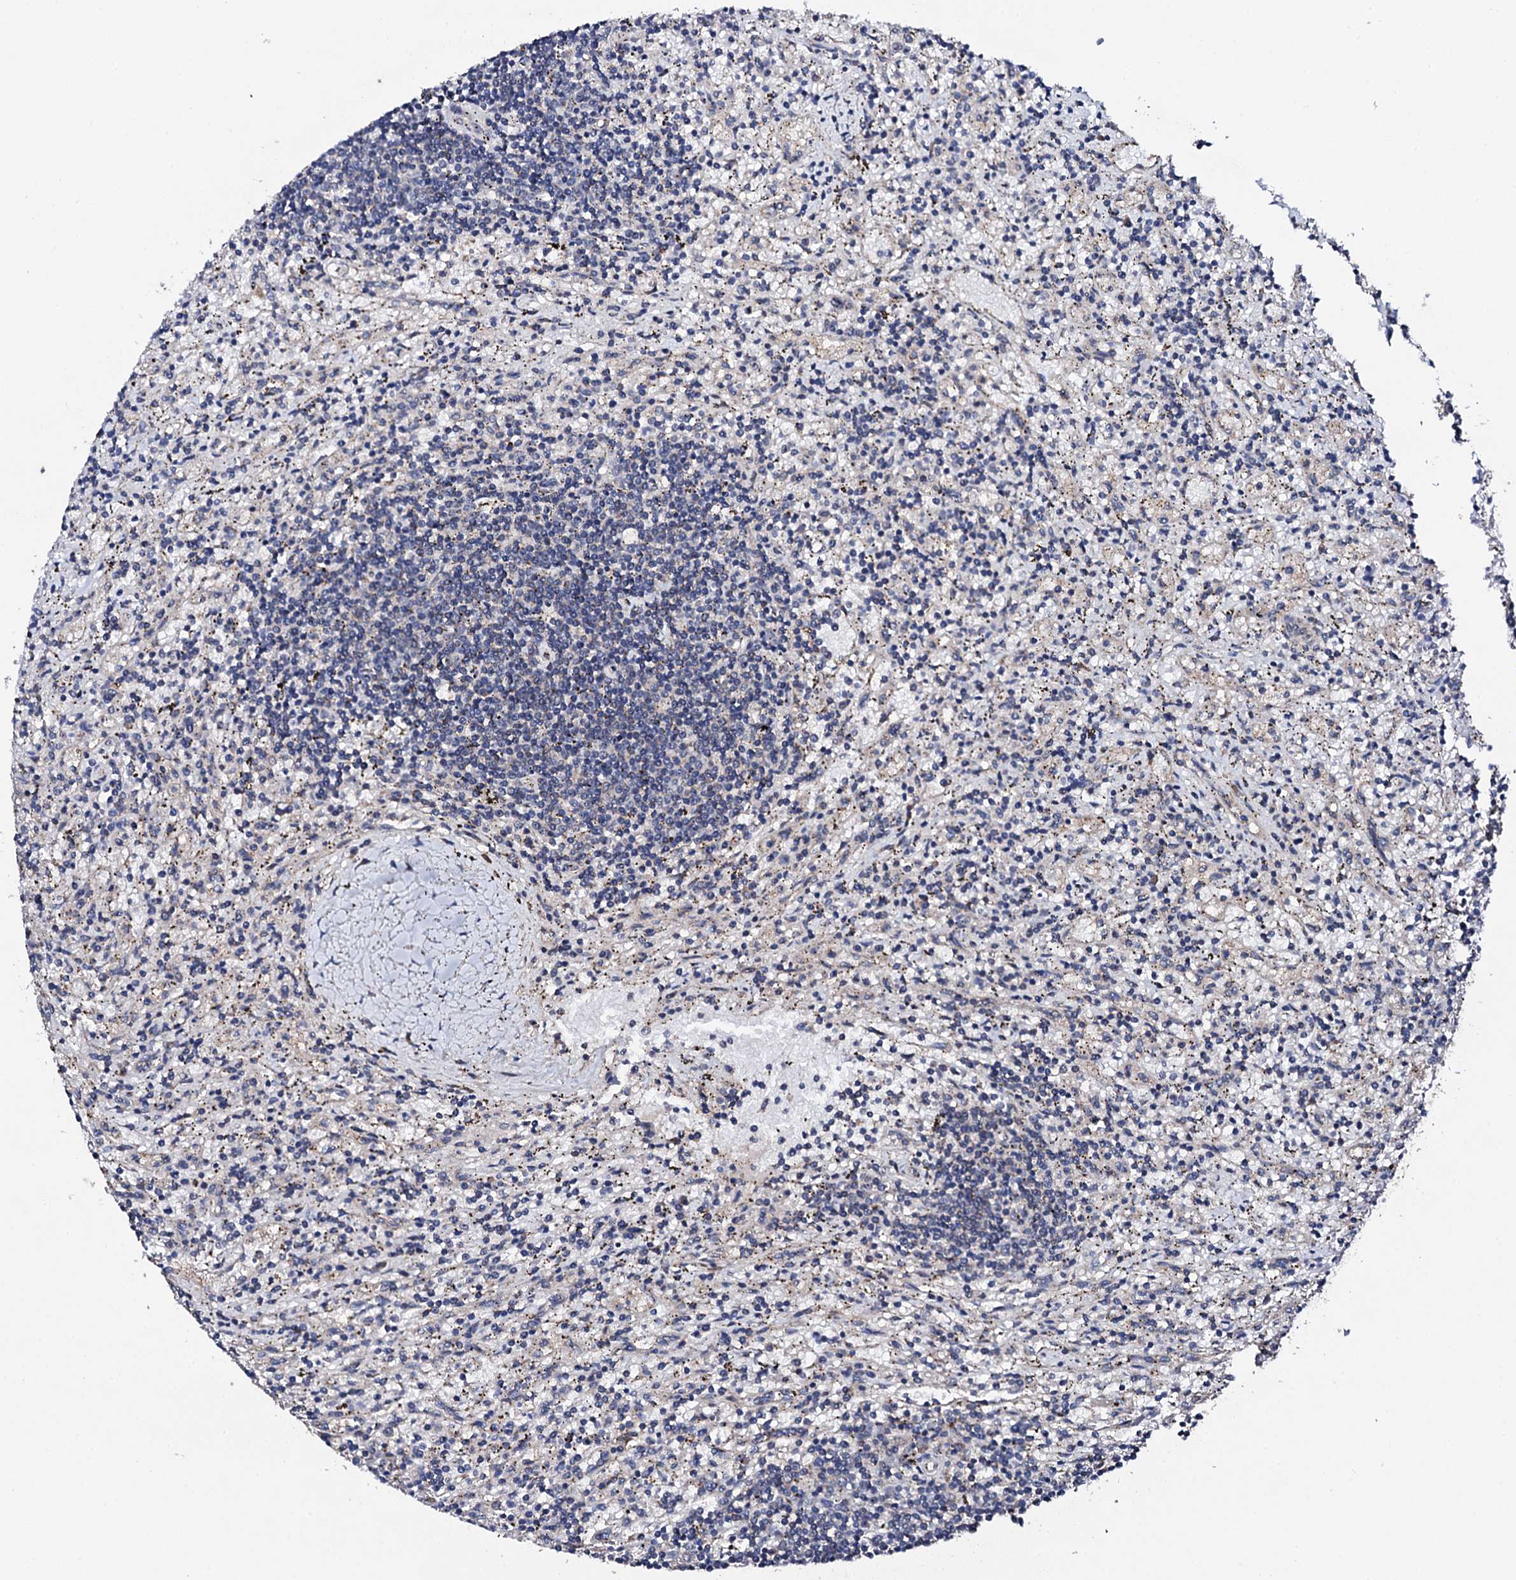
{"staining": {"intensity": "negative", "quantity": "none", "location": "none"}, "tissue": "lymphoma", "cell_type": "Tumor cells", "image_type": "cancer", "snomed": [{"axis": "morphology", "description": "Malignant lymphoma, non-Hodgkin's type, Low grade"}, {"axis": "topography", "description": "Spleen"}], "caption": "The IHC micrograph has no significant staining in tumor cells of lymphoma tissue.", "gene": "IP6K1", "patient": {"sex": "male", "age": 76}}